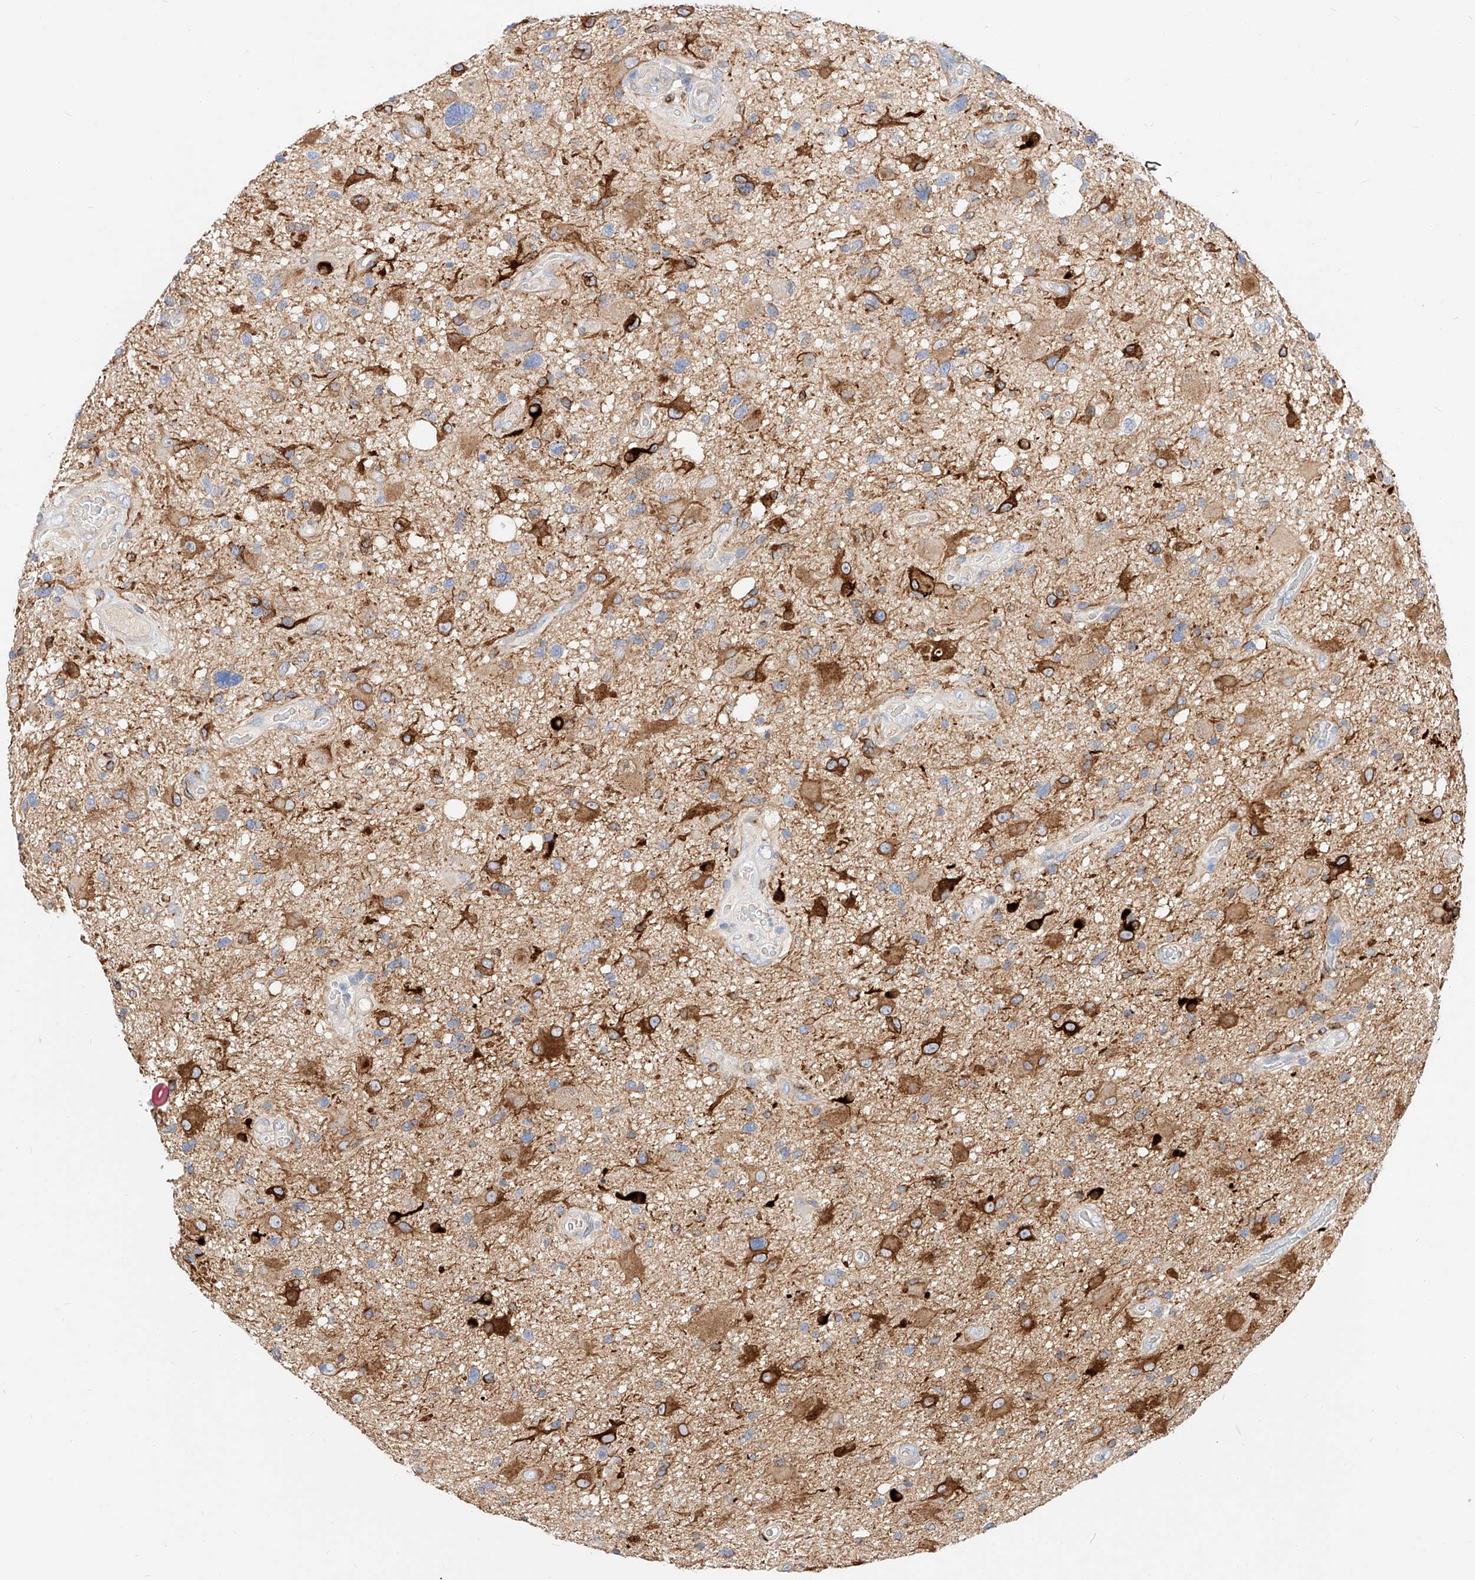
{"staining": {"intensity": "negative", "quantity": "none", "location": "none"}, "tissue": "glioma", "cell_type": "Tumor cells", "image_type": "cancer", "snomed": [{"axis": "morphology", "description": "Glioma, malignant, High grade"}, {"axis": "topography", "description": "Brain"}], "caption": "This image is of malignant glioma (high-grade) stained with IHC to label a protein in brown with the nuclei are counter-stained blue. There is no staining in tumor cells.", "gene": "MAP7", "patient": {"sex": "male", "age": 33}}